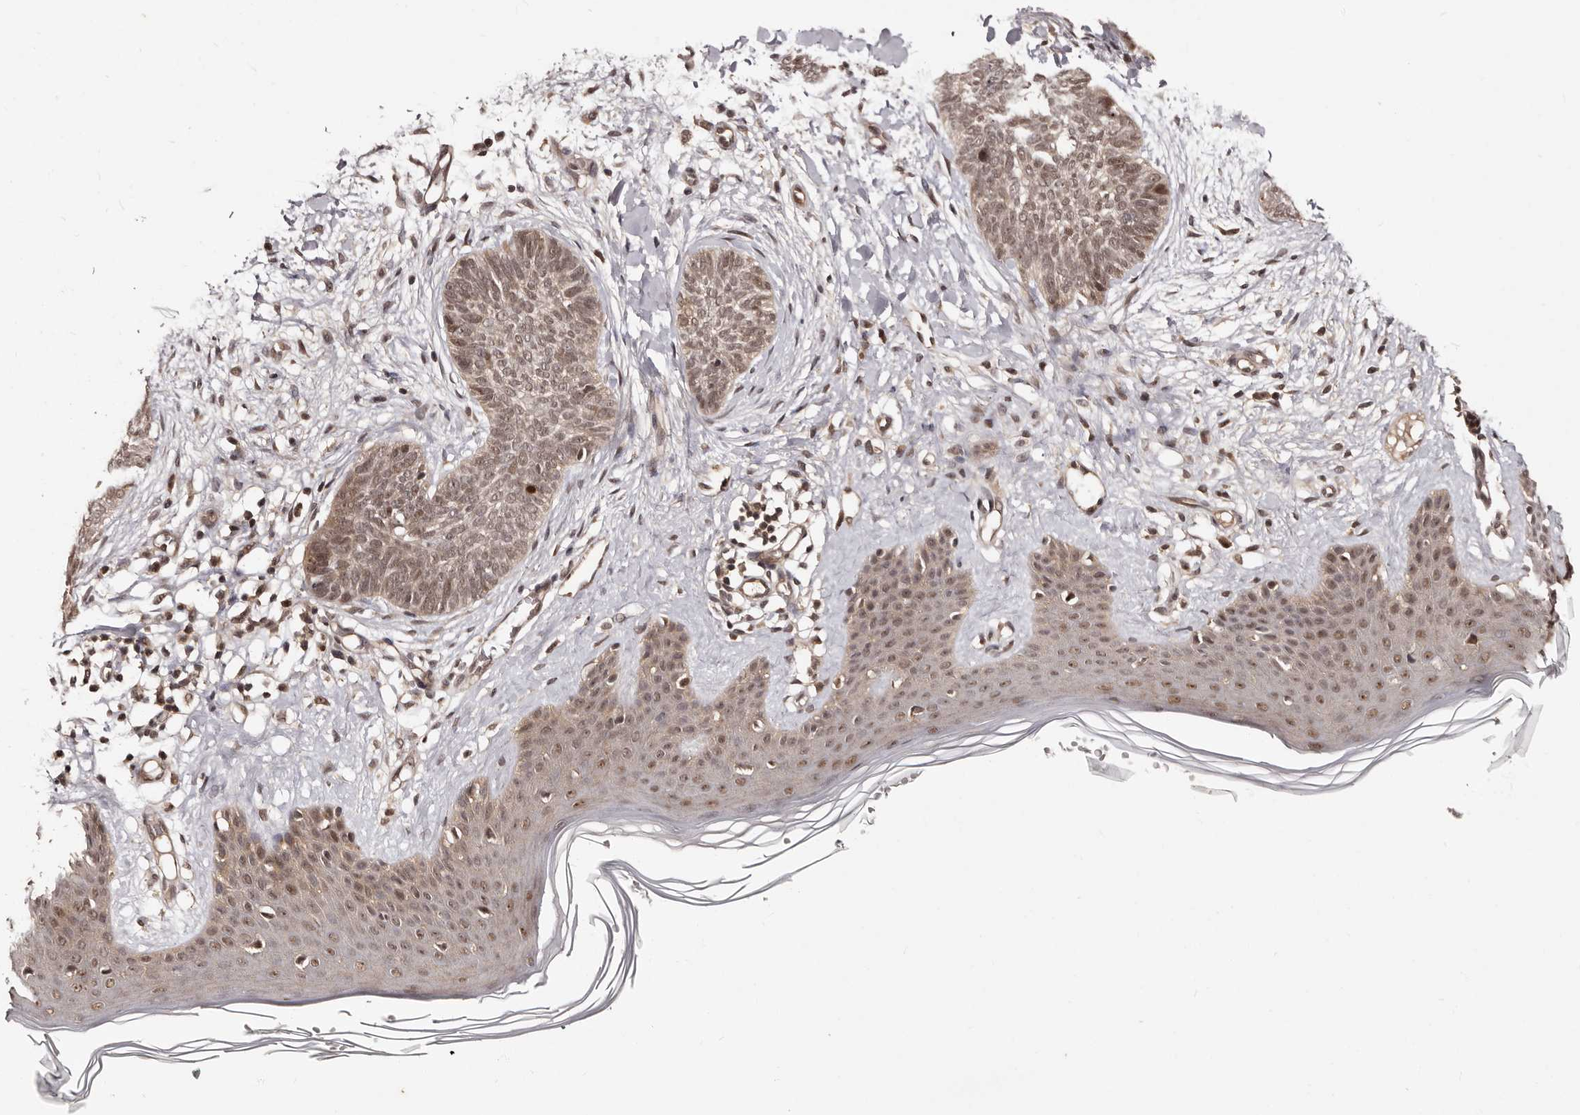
{"staining": {"intensity": "weak", "quantity": ">75%", "location": "cytoplasmic/membranous,nuclear"}, "tissue": "skin cancer", "cell_type": "Tumor cells", "image_type": "cancer", "snomed": [{"axis": "morphology", "description": "Basal cell carcinoma"}, {"axis": "topography", "description": "Skin"}], "caption": "Immunohistochemical staining of human skin basal cell carcinoma demonstrates low levels of weak cytoplasmic/membranous and nuclear expression in approximately >75% of tumor cells.", "gene": "TBC1D22B", "patient": {"sex": "female", "age": 59}}